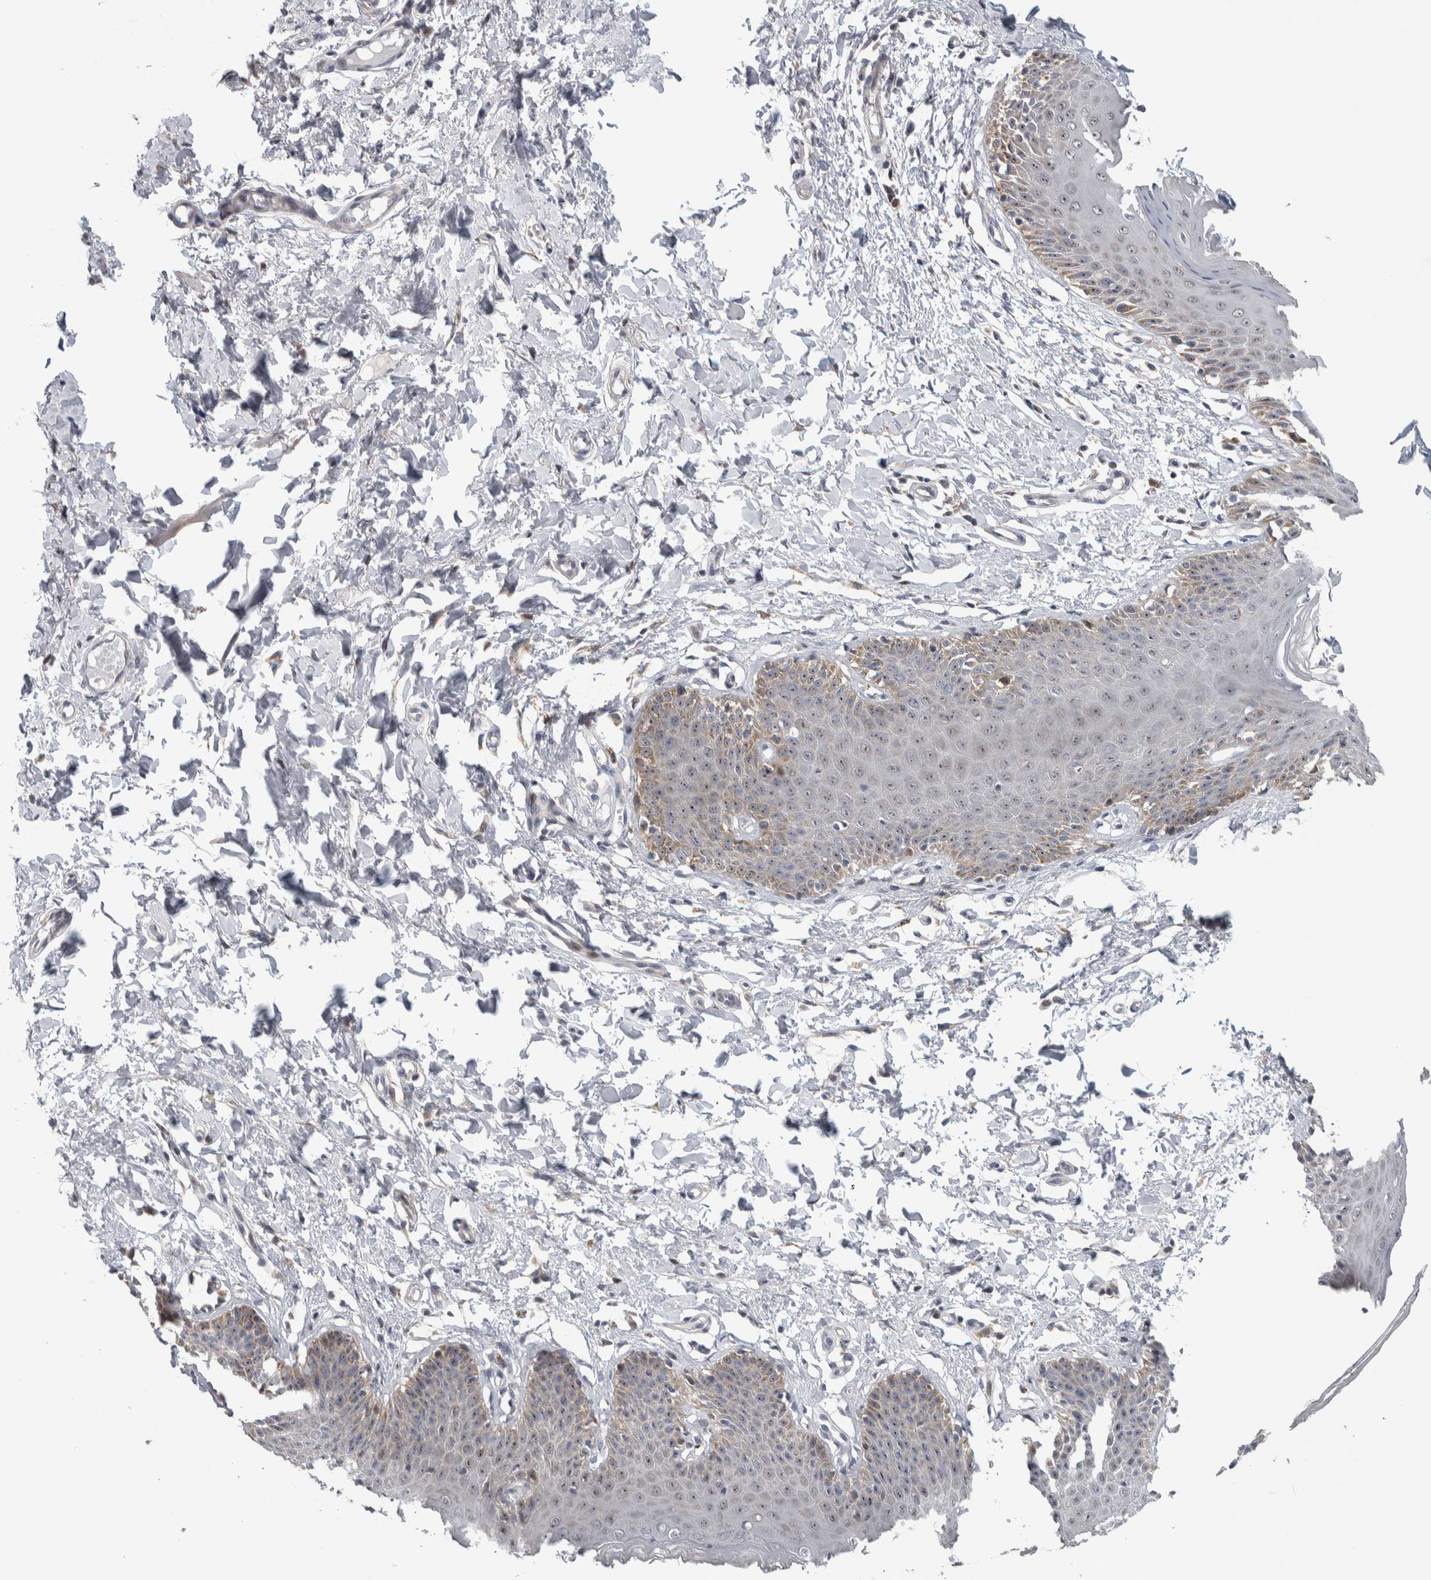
{"staining": {"intensity": "moderate", "quantity": "<25%", "location": "cytoplasmic/membranous,nuclear"}, "tissue": "skin", "cell_type": "Epidermal cells", "image_type": "normal", "snomed": [{"axis": "morphology", "description": "Normal tissue, NOS"}, {"axis": "topography", "description": "Vulva"}], "caption": "Moderate cytoplasmic/membranous,nuclear positivity for a protein is present in approximately <25% of epidermal cells of benign skin using immunohistochemistry (IHC).", "gene": "PRRG4", "patient": {"sex": "female", "age": 66}}